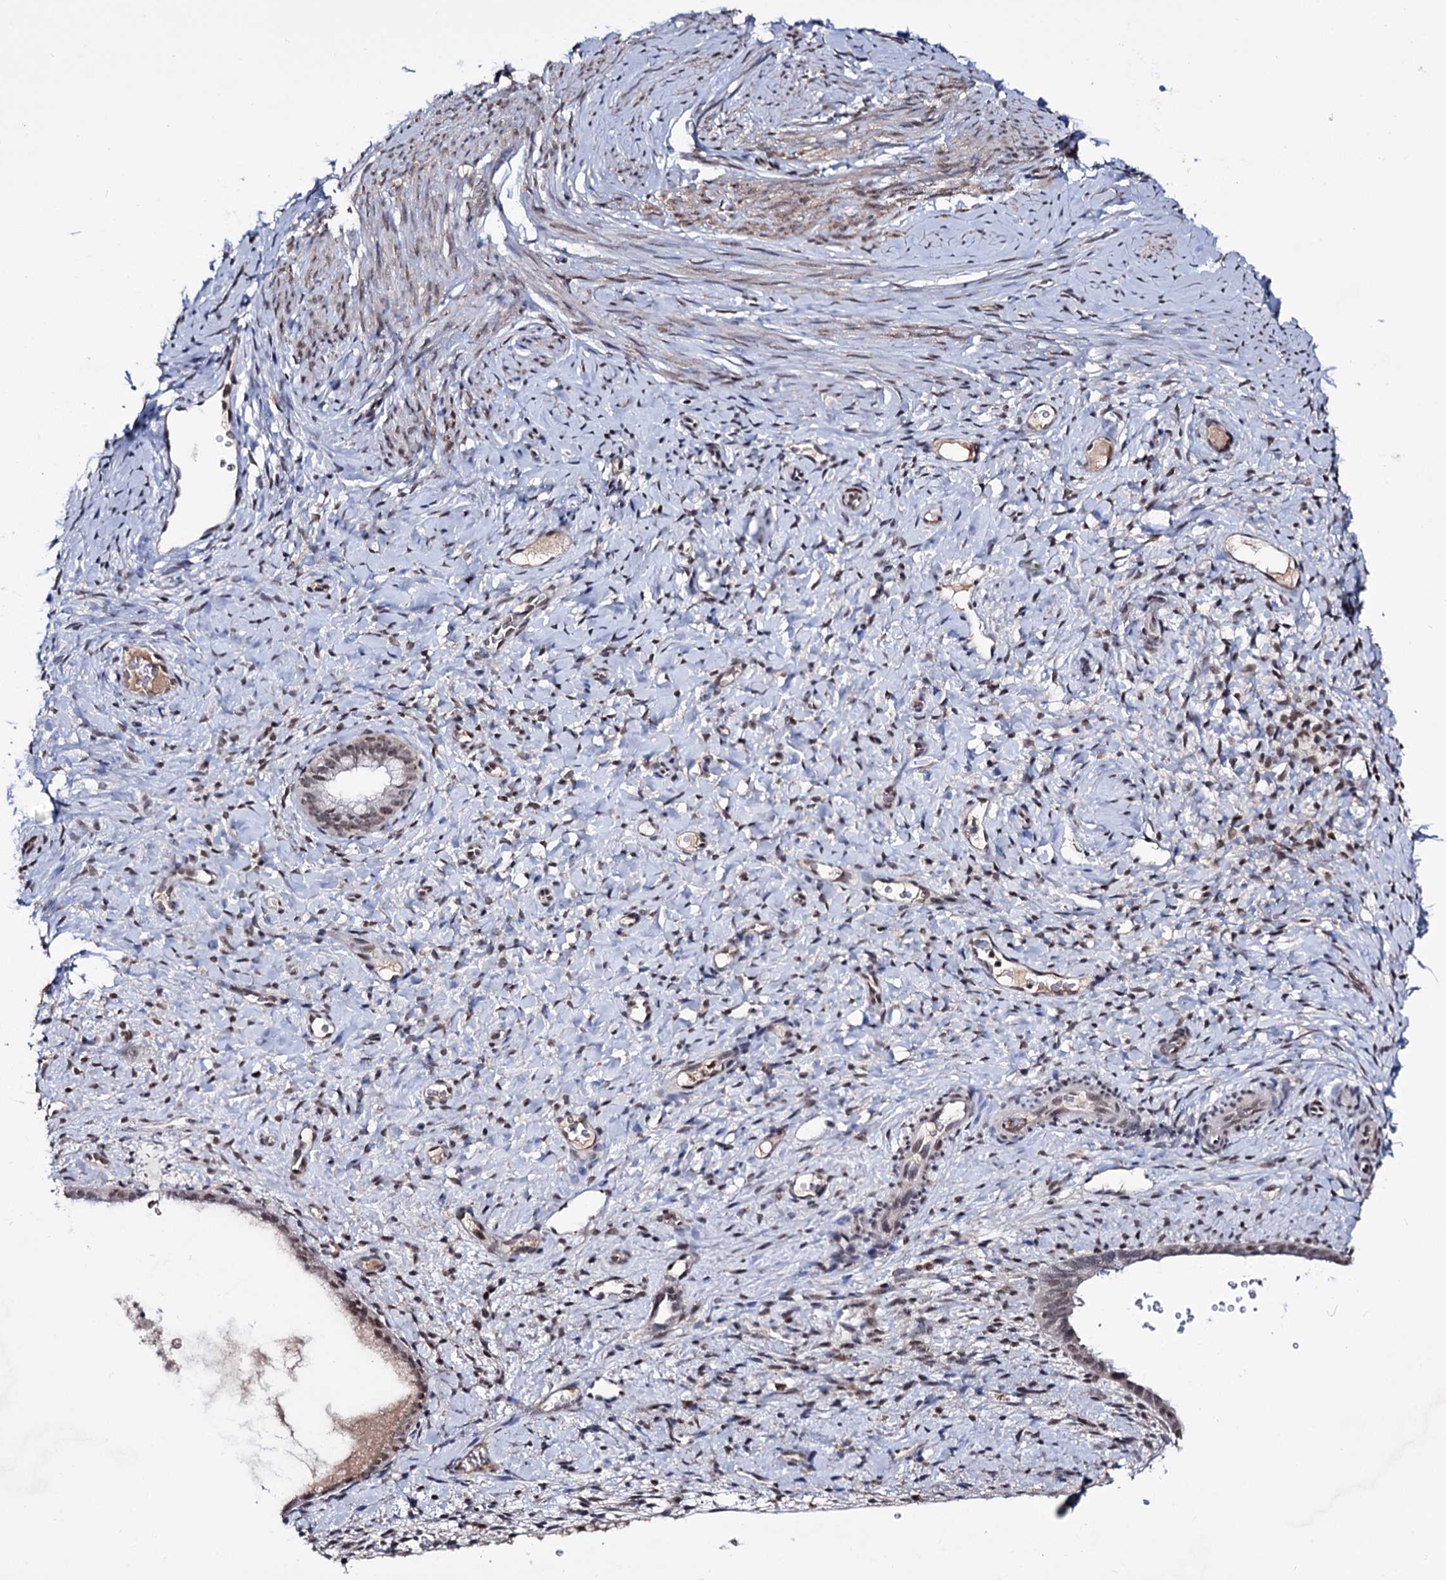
{"staining": {"intensity": "moderate", "quantity": "25%-75%", "location": "nuclear"}, "tissue": "endometrium", "cell_type": "Cells in endometrial stroma", "image_type": "normal", "snomed": [{"axis": "morphology", "description": "Normal tissue, NOS"}, {"axis": "topography", "description": "Endometrium"}], "caption": "DAB (3,3'-diaminobenzidine) immunohistochemical staining of benign human endometrium shows moderate nuclear protein expression in about 25%-75% of cells in endometrial stroma. (brown staining indicates protein expression, while blue staining denotes nuclei).", "gene": "SMCHD1", "patient": {"sex": "female", "age": 65}}